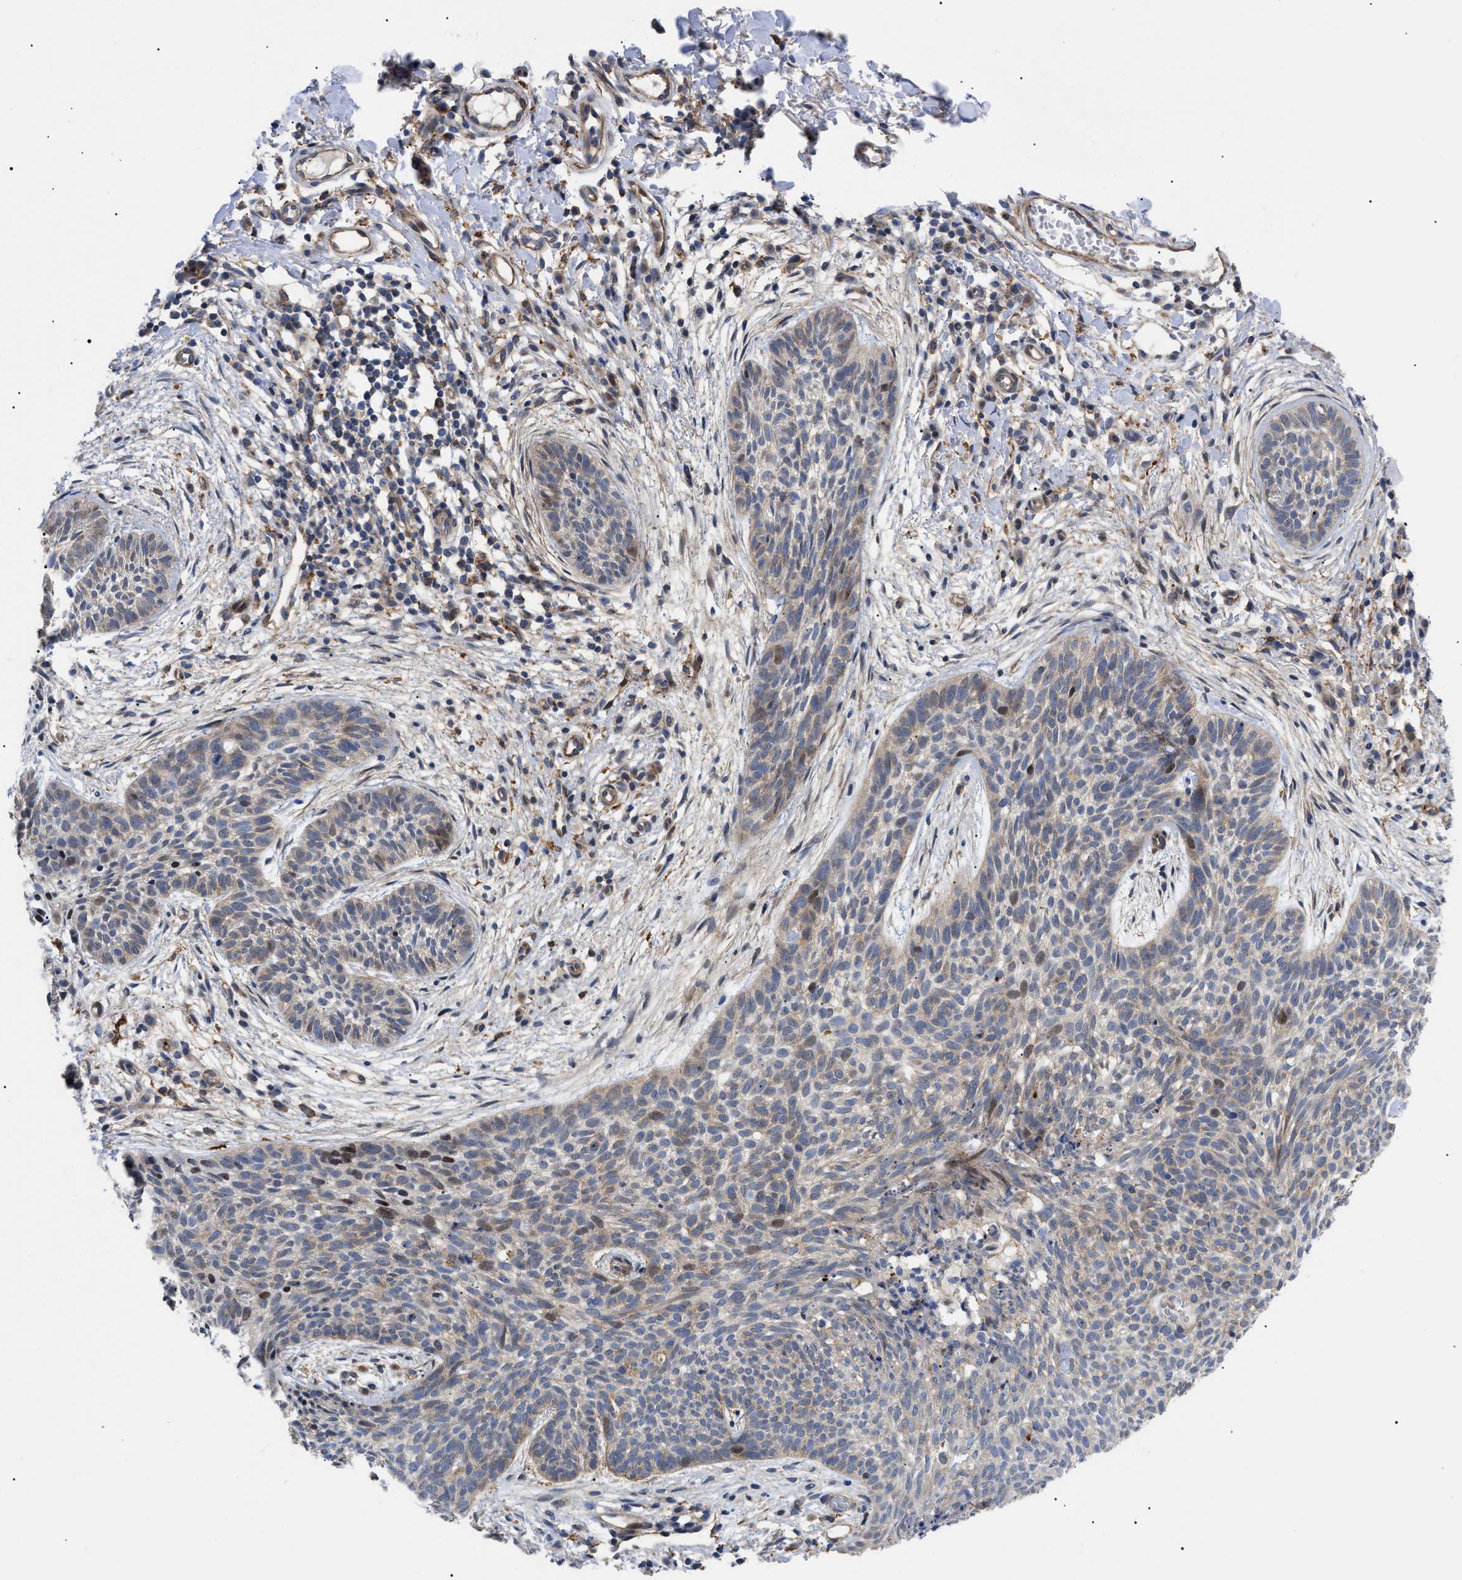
{"staining": {"intensity": "weak", "quantity": "25%-75%", "location": "cytoplasmic/membranous,nuclear"}, "tissue": "skin cancer", "cell_type": "Tumor cells", "image_type": "cancer", "snomed": [{"axis": "morphology", "description": "Basal cell carcinoma"}, {"axis": "topography", "description": "Skin"}], "caption": "A histopathology image showing weak cytoplasmic/membranous and nuclear positivity in about 25%-75% of tumor cells in skin cancer, as visualized by brown immunohistochemical staining.", "gene": "SFXN5", "patient": {"sex": "female", "age": 59}}